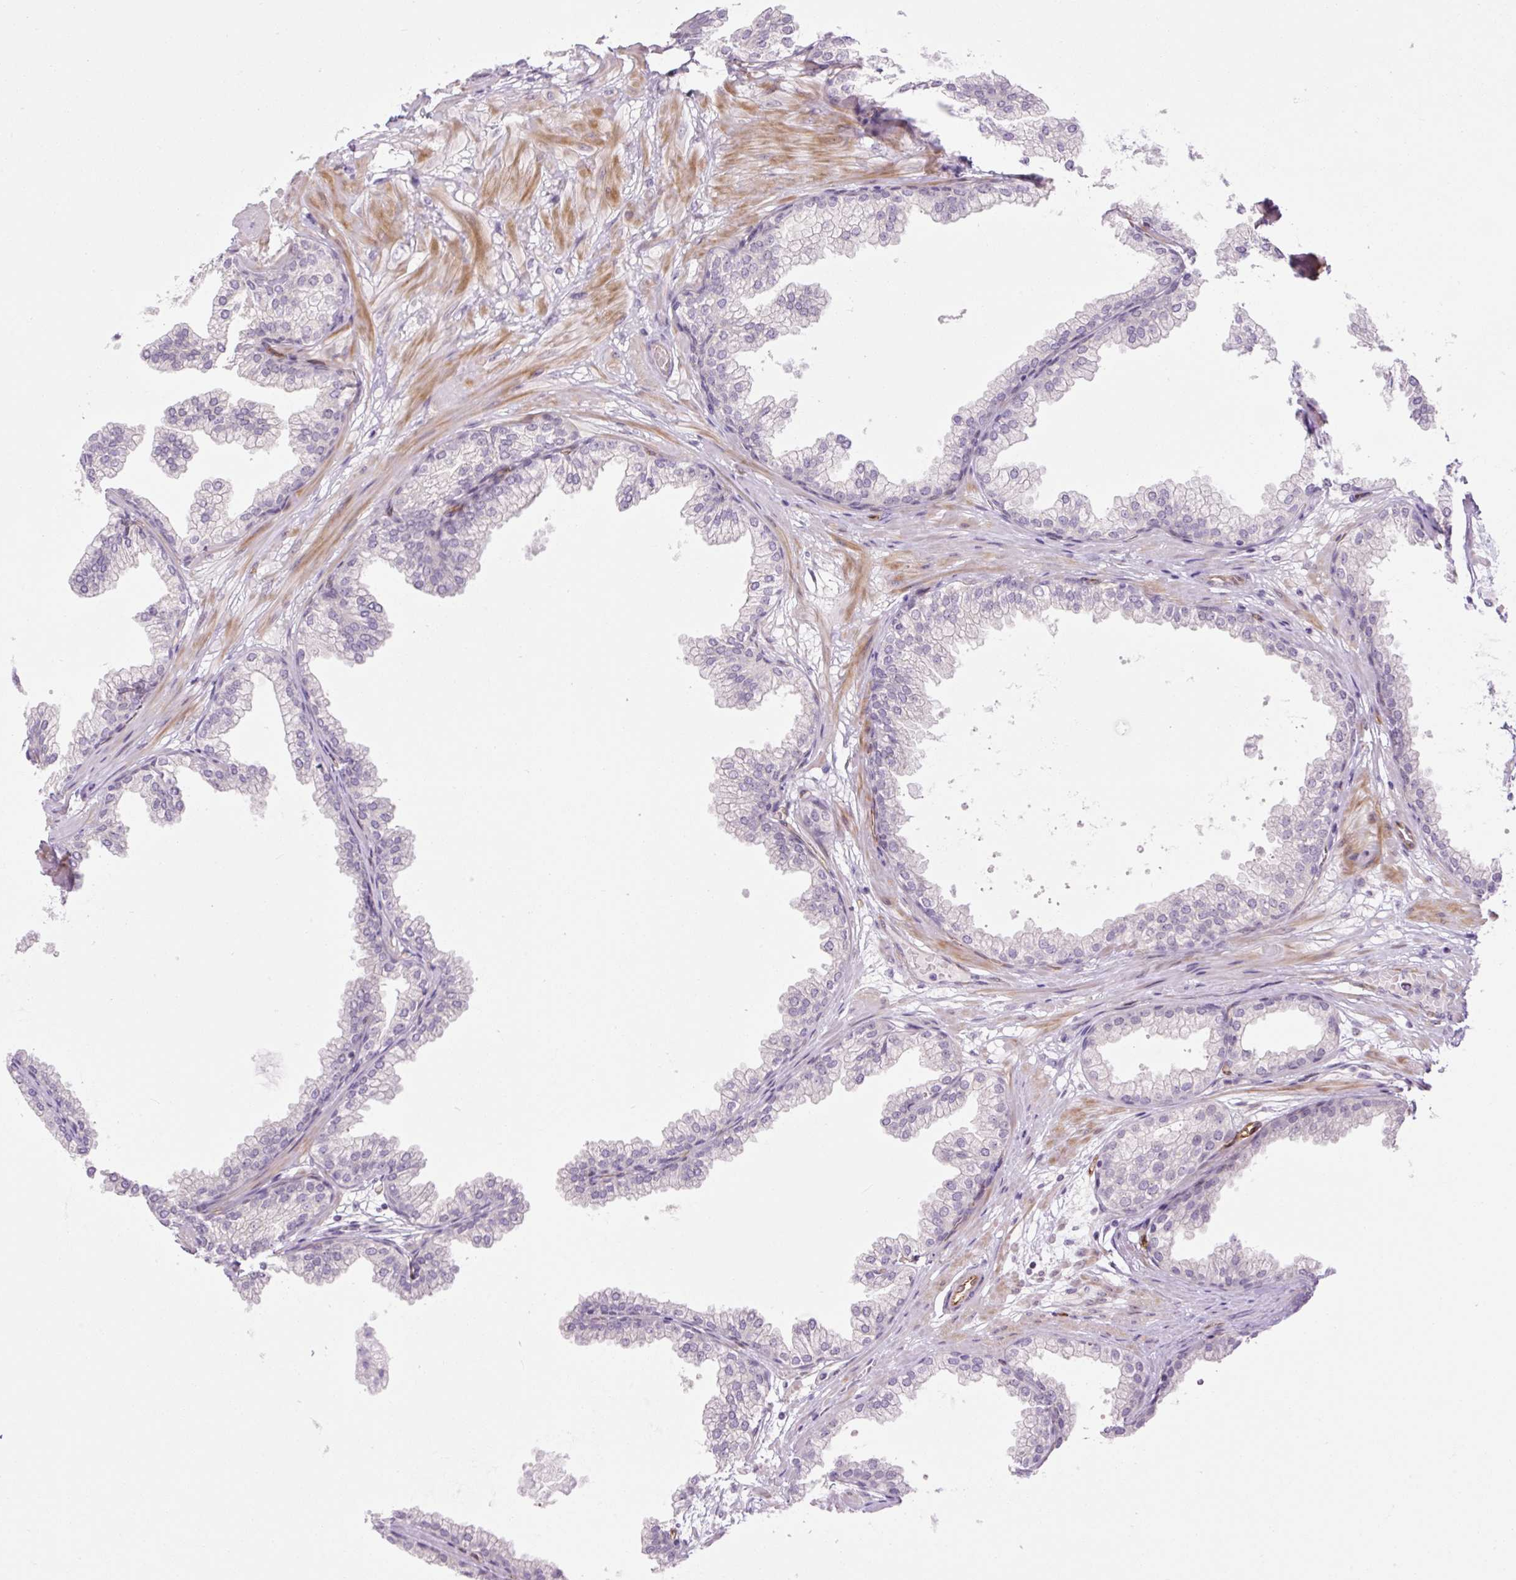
{"staining": {"intensity": "negative", "quantity": "none", "location": "none"}, "tissue": "prostate", "cell_type": "Glandular cells", "image_type": "normal", "snomed": [{"axis": "morphology", "description": "Normal tissue, NOS"}, {"axis": "topography", "description": "Prostate"}], "caption": "Immunohistochemistry (IHC) micrograph of unremarkable prostate: prostate stained with DAB (3,3'-diaminobenzidine) displays no significant protein expression in glandular cells.", "gene": "ENSG00000268750", "patient": {"sex": "male", "age": 37}}